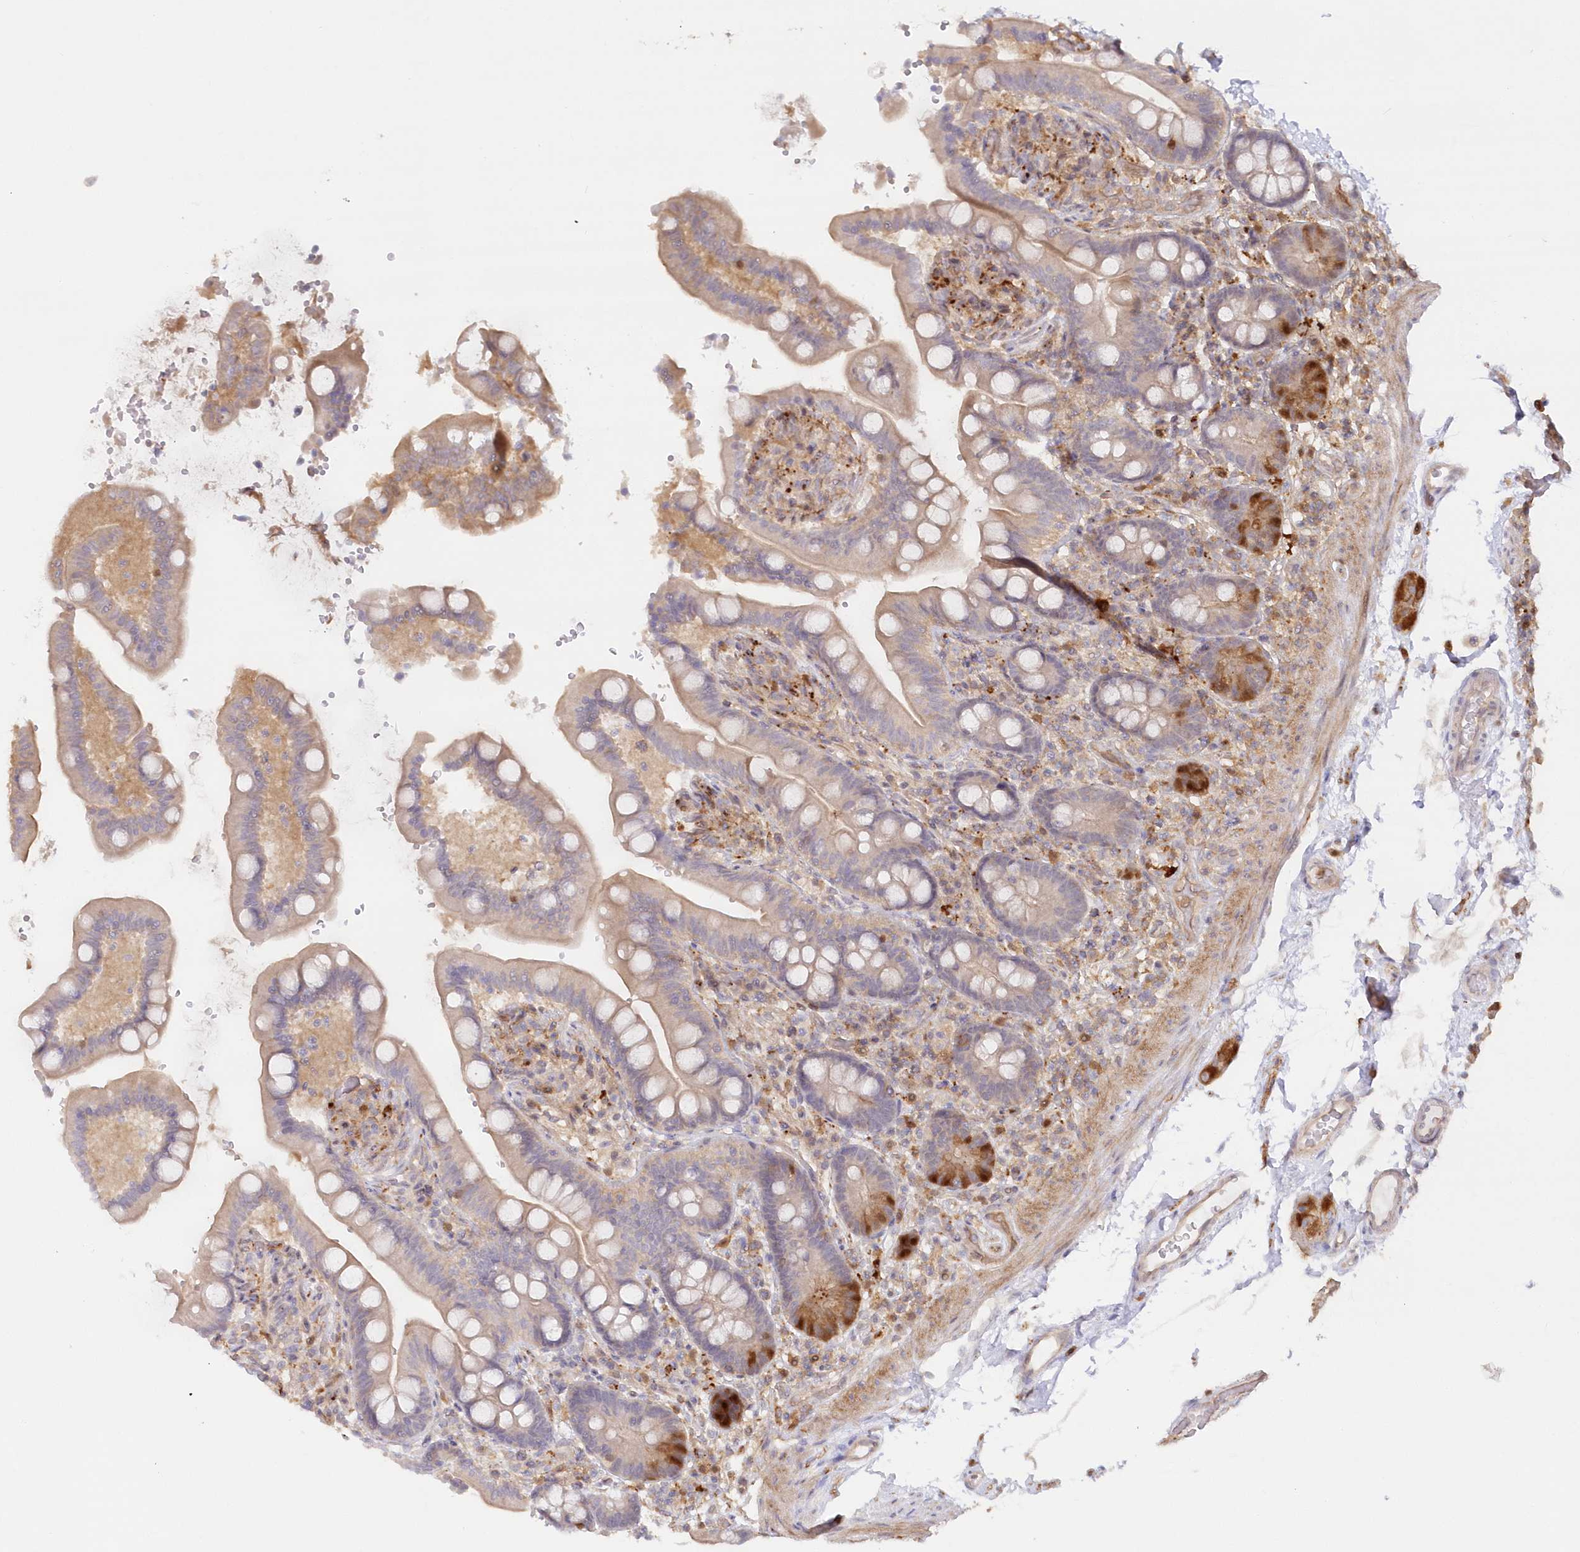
{"staining": {"intensity": "weak", "quantity": ">75%", "location": "cytoplasmic/membranous"}, "tissue": "colon", "cell_type": "Endothelial cells", "image_type": "normal", "snomed": [{"axis": "morphology", "description": "Normal tissue, NOS"}, {"axis": "topography", "description": "Smooth muscle"}, {"axis": "topography", "description": "Colon"}], "caption": "Immunohistochemical staining of normal colon demonstrates low levels of weak cytoplasmic/membranous staining in approximately >75% of endothelial cells. (DAB (3,3'-diaminobenzidine) IHC with brightfield microscopy, high magnification).", "gene": "GBE1", "patient": {"sex": "male", "age": 73}}